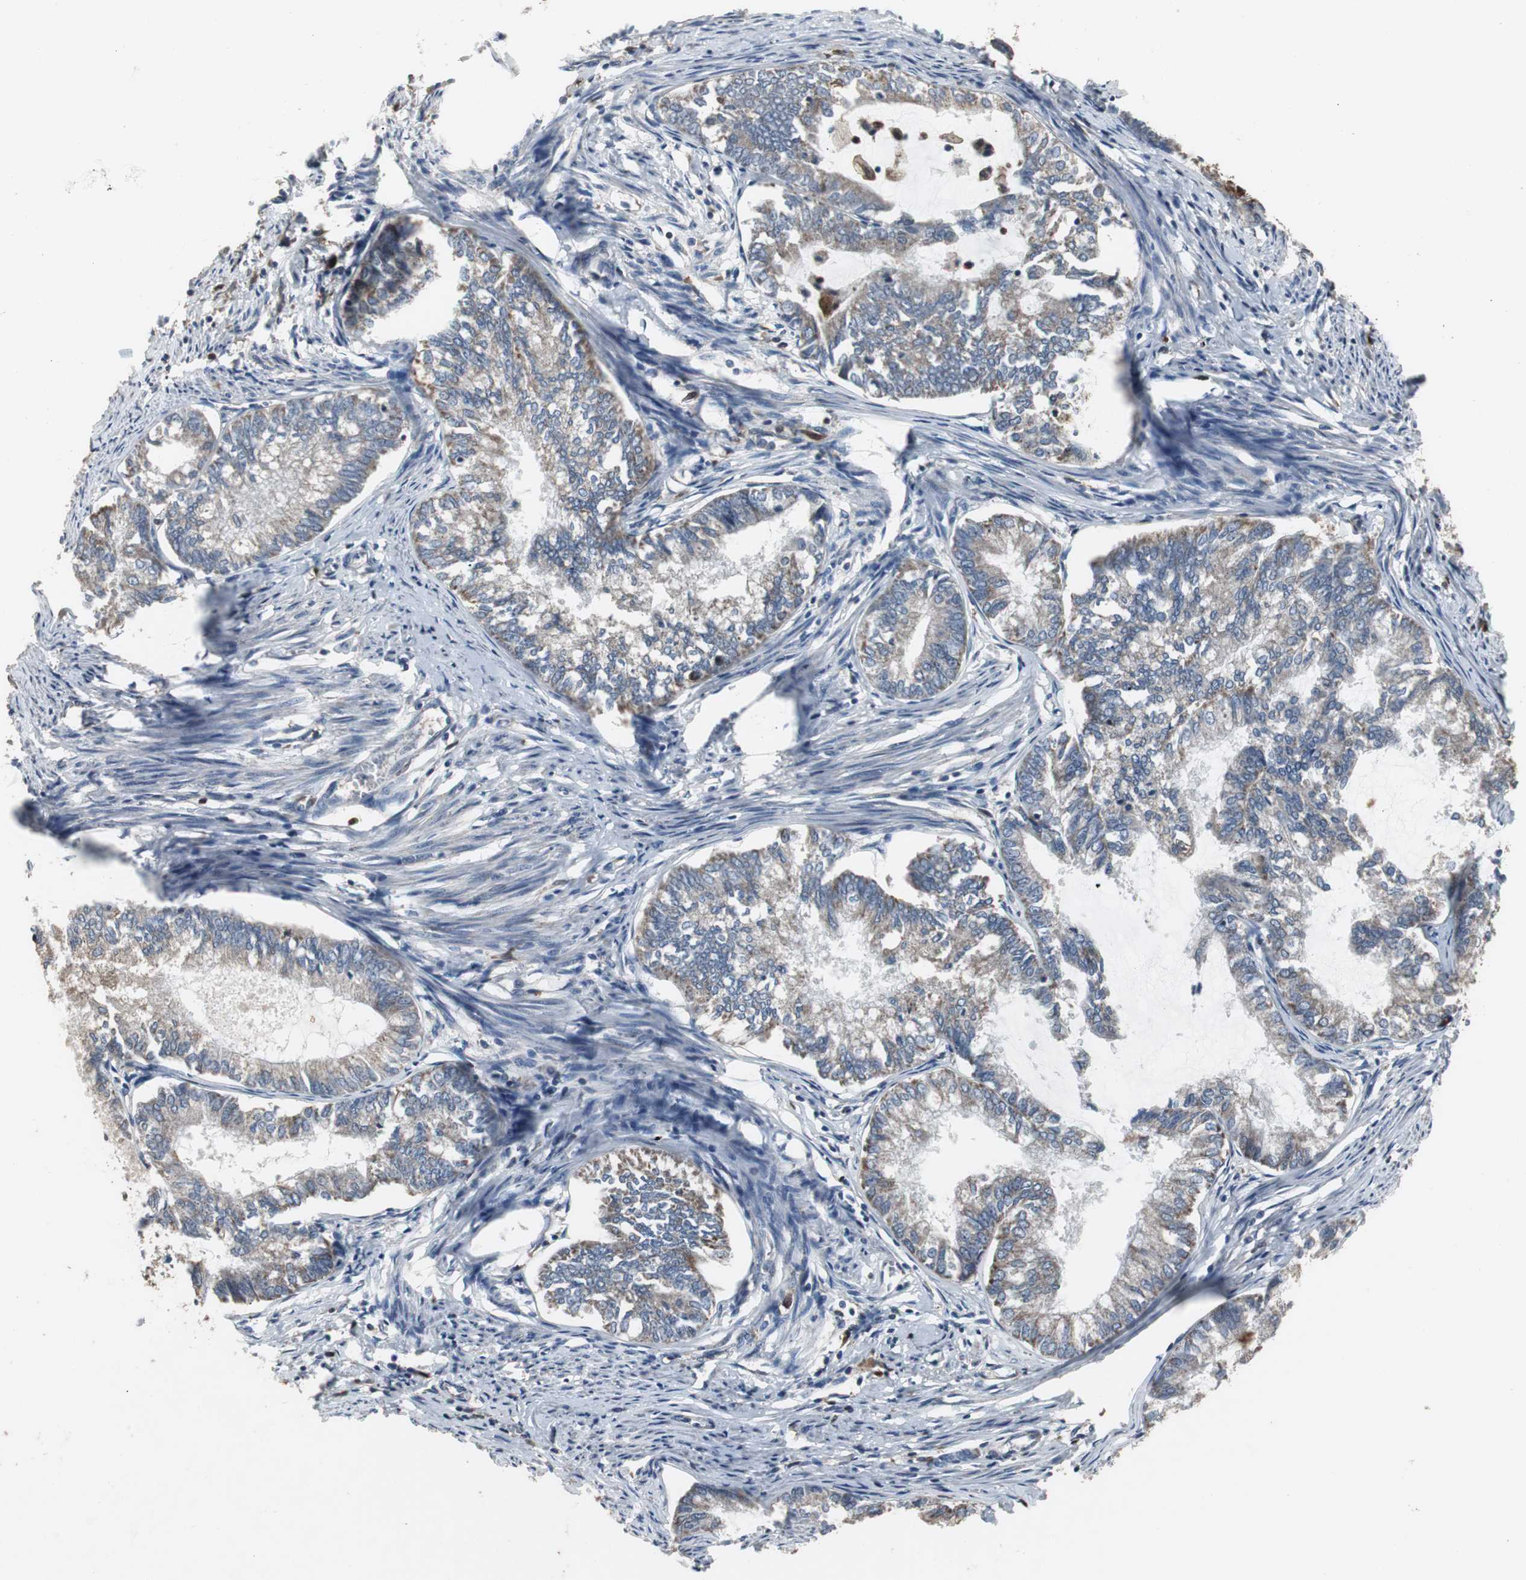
{"staining": {"intensity": "weak", "quantity": ">75%", "location": "cytoplasmic/membranous"}, "tissue": "endometrial cancer", "cell_type": "Tumor cells", "image_type": "cancer", "snomed": [{"axis": "morphology", "description": "Adenocarcinoma, NOS"}, {"axis": "topography", "description": "Endometrium"}], "caption": "Immunohistochemistry (IHC) staining of adenocarcinoma (endometrial), which shows low levels of weak cytoplasmic/membranous expression in approximately >75% of tumor cells indicating weak cytoplasmic/membranous protein staining. The staining was performed using DAB (brown) for protein detection and nuclei were counterstained in hematoxylin (blue).", "gene": "NCF2", "patient": {"sex": "female", "age": 86}}